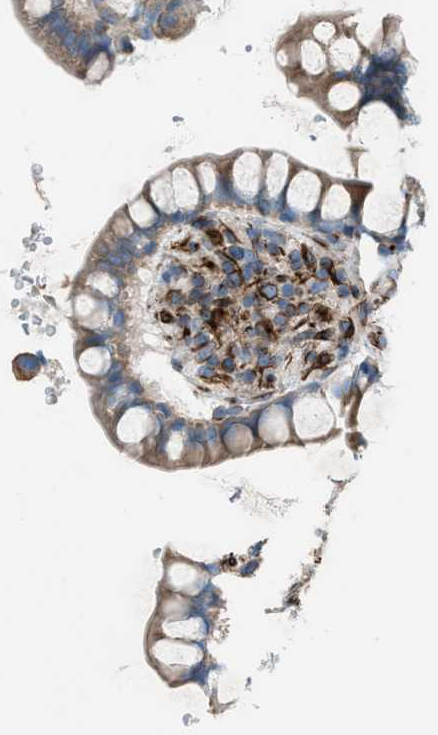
{"staining": {"intensity": "weak", "quantity": ">75%", "location": "cytoplasmic/membranous"}, "tissue": "small intestine", "cell_type": "Glandular cells", "image_type": "normal", "snomed": [{"axis": "morphology", "description": "Normal tissue, NOS"}, {"axis": "topography", "description": "Small intestine"}], "caption": "An immunohistochemistry image of unremarkable tissue is shown. Protein staining in brown shows weak cytoplasmic/membranous positivity in small intestine within glandular cells.", "gene": "CABP7", "patient": {"sex": "female", "age": 84}}